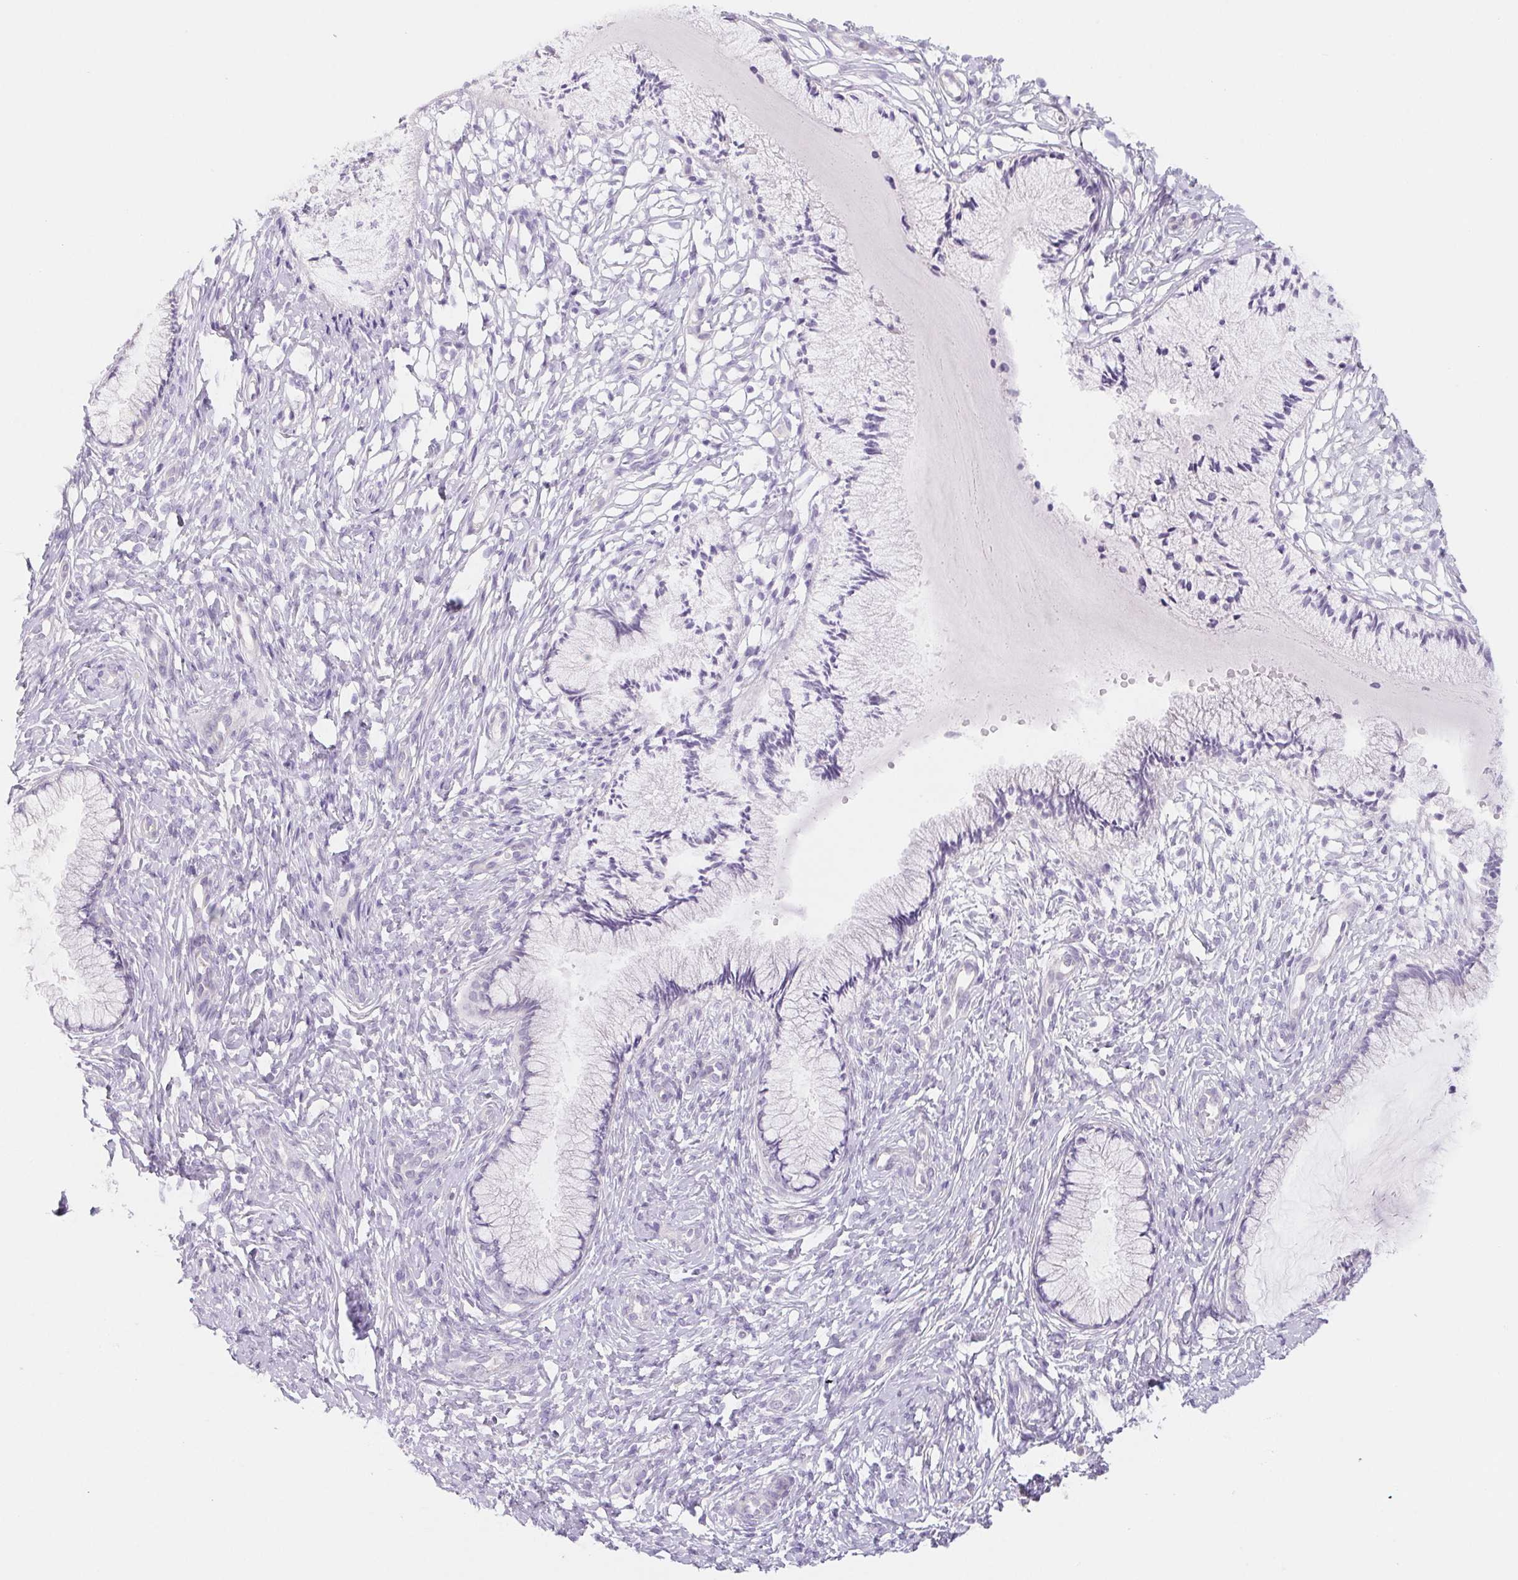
{"staining": {"intensity": "negative", "quantity": "none", "location": "none"}, "tissue": "cervix", "cell_type": "Glandular cells", "image_type": "normal", "snomed": [{"axis": "morphology", "description": "Normal tissue, NOS"}, {"axis": "topography", "description": "Cervix"}], "caption": "Immunohistochemical staining of benign cervix displays no significant expression in glandular cells. Nuclei are stained in blue.", "gene": "CTNND2", "patient": {"sex": "female", "age": 37}}